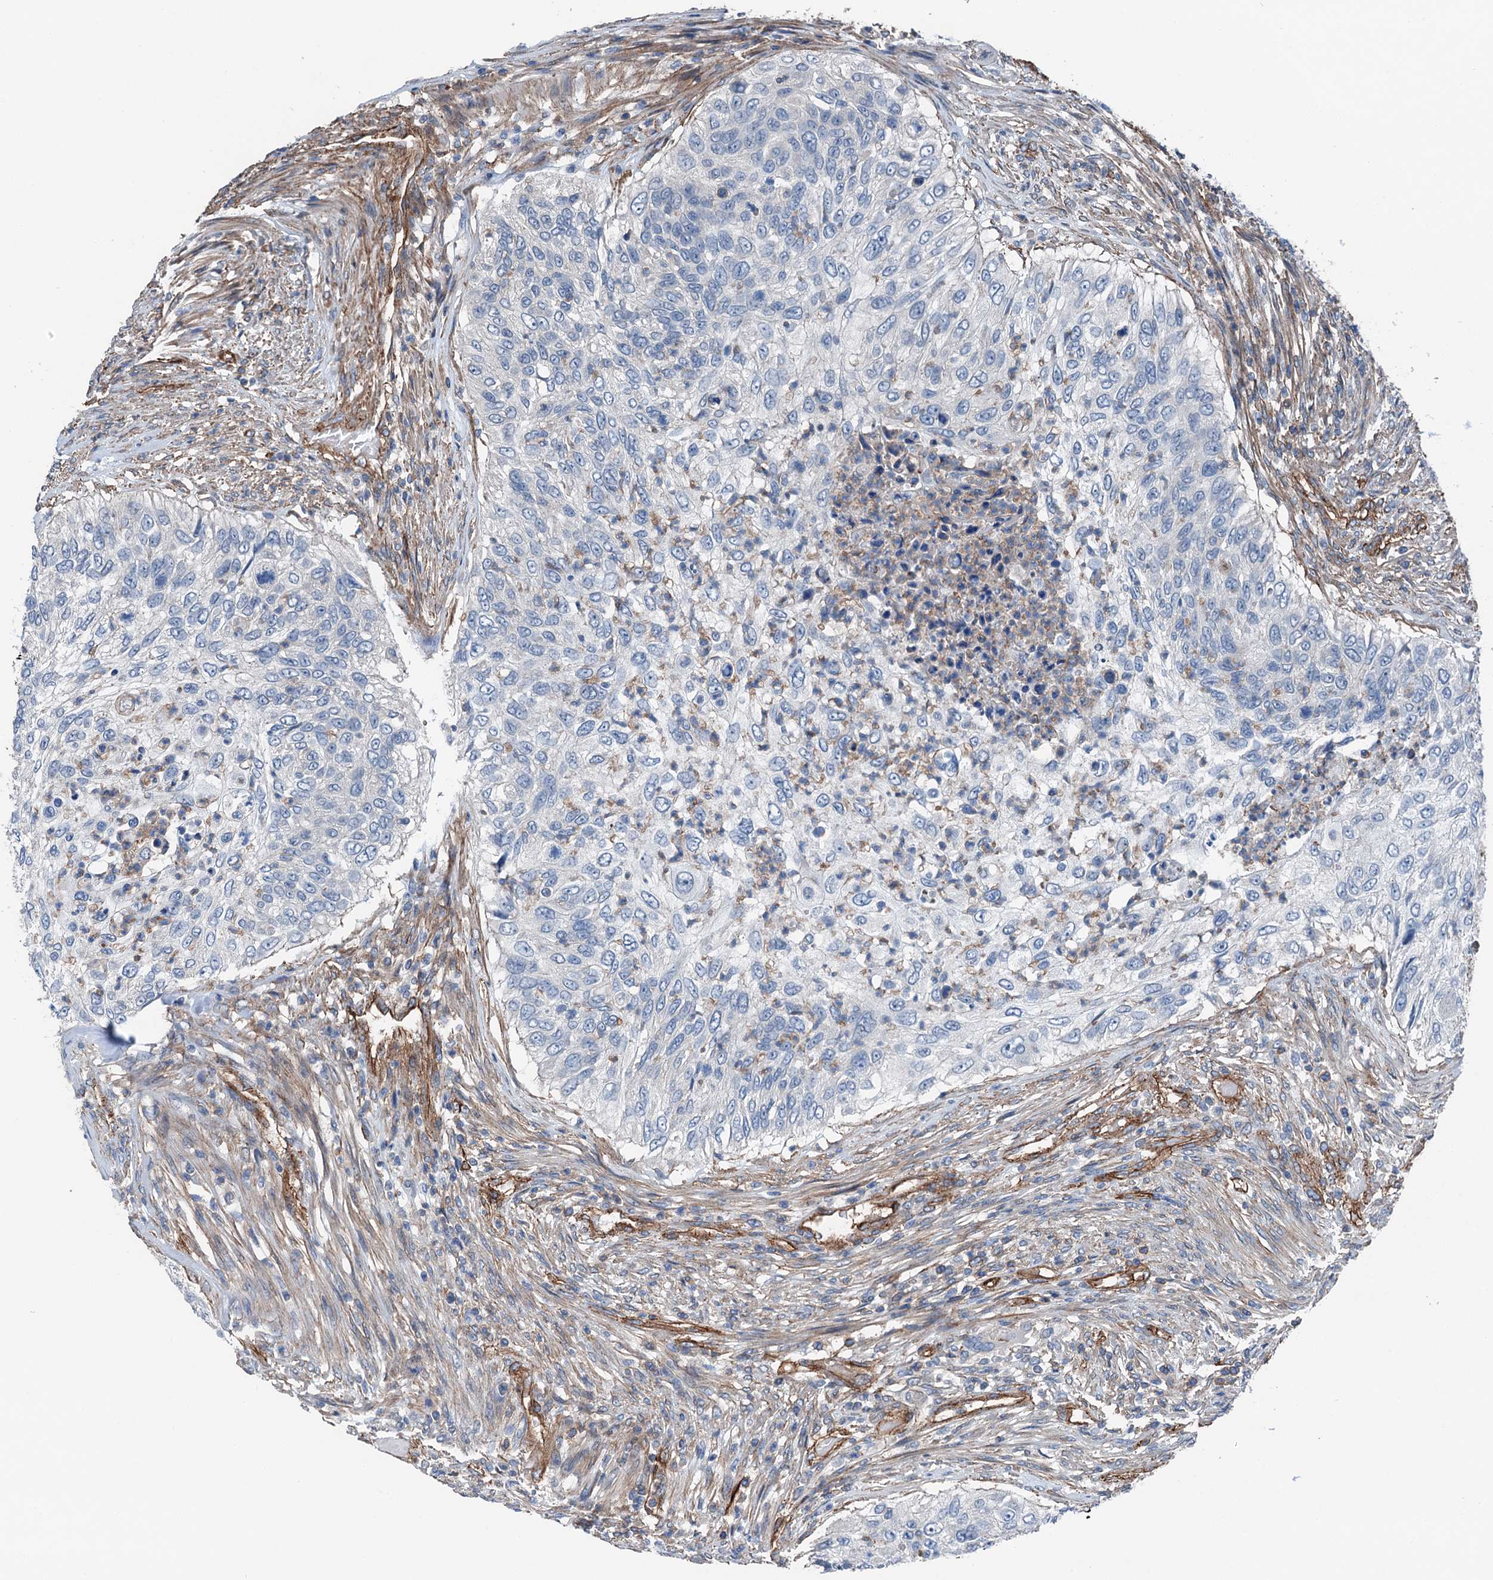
{"staining": {"intensity": "negative", "quantity": "none", "location": "none"}, "tissue": "urothelial cancer", "cell_type": "Tumor cells", "image_type": "cancer", "snomed": [{"axis": "morphology", "description": "Urothelial carcinoma, High grade"}, {"axis": "topography", "description": "Urinary bladder"}], "caption": "A photomicrograph of human urothelial cancer is negative for staining in tumor cells.", "gene": "NMRAL1", "patient": {"sex": "female", "age": 60}}